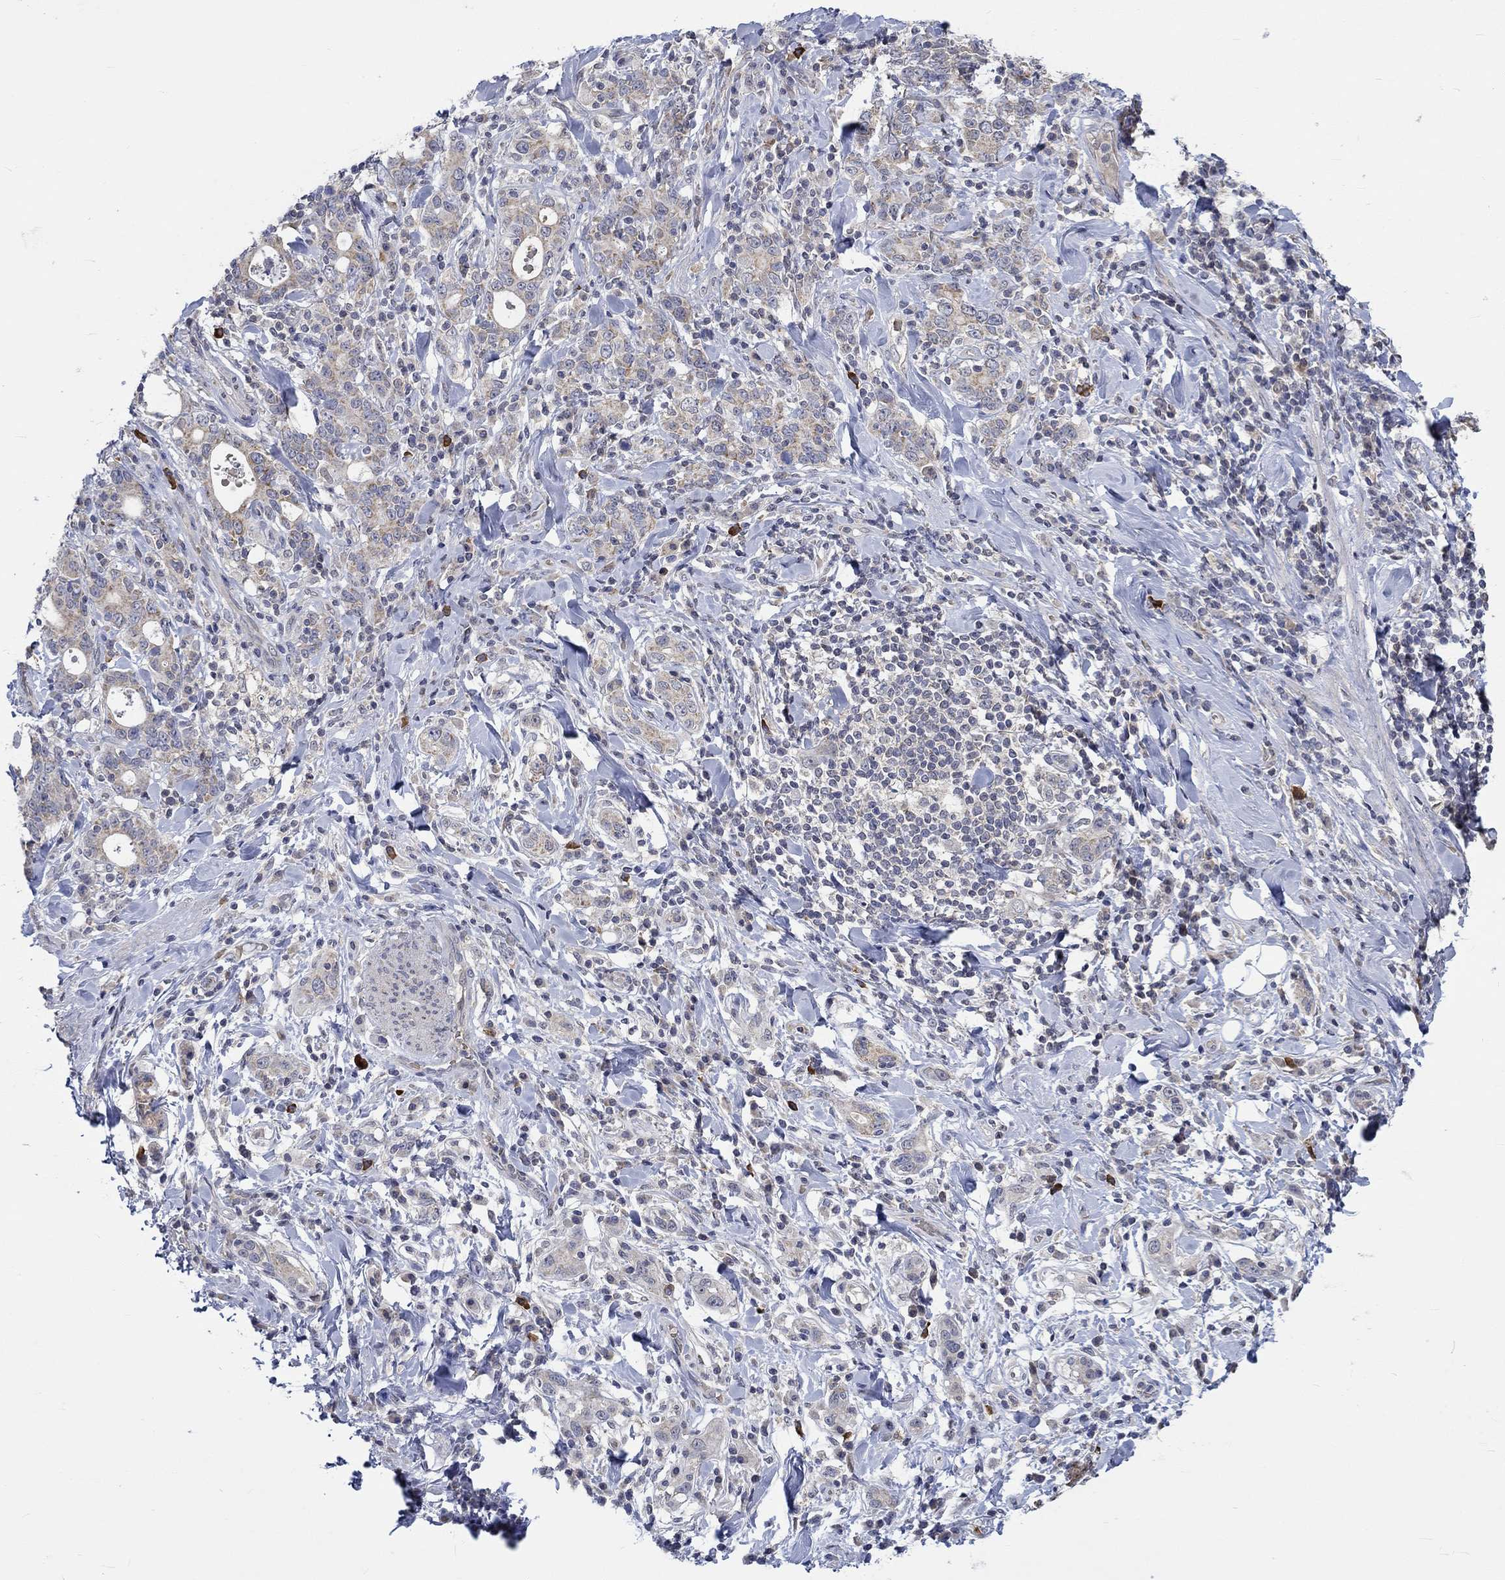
{"staining": {"intensity": "weak", "quantity": ">75%", "location": "cytoplasmic/membranous"}, "tissue": "stomach cancer", "cell_type": "Tumor cells", "image_type": "cancer", "snomed": [{"axis": "morphology", "description": "Adenocarcinoma, NOS"}, {"axis": "topography", "description": "Stomach"}], "caption": "Brown immunohistochemical staining in human stomach adenocarcinoma demonstrates weak cytoplasmic/membranous staining in approximately >75% of tumor cells. (DAB IHC with brightfield microscopy, high magnification).", "gene": "WASF1", "patient": {"sex": "male", "age": 79}}